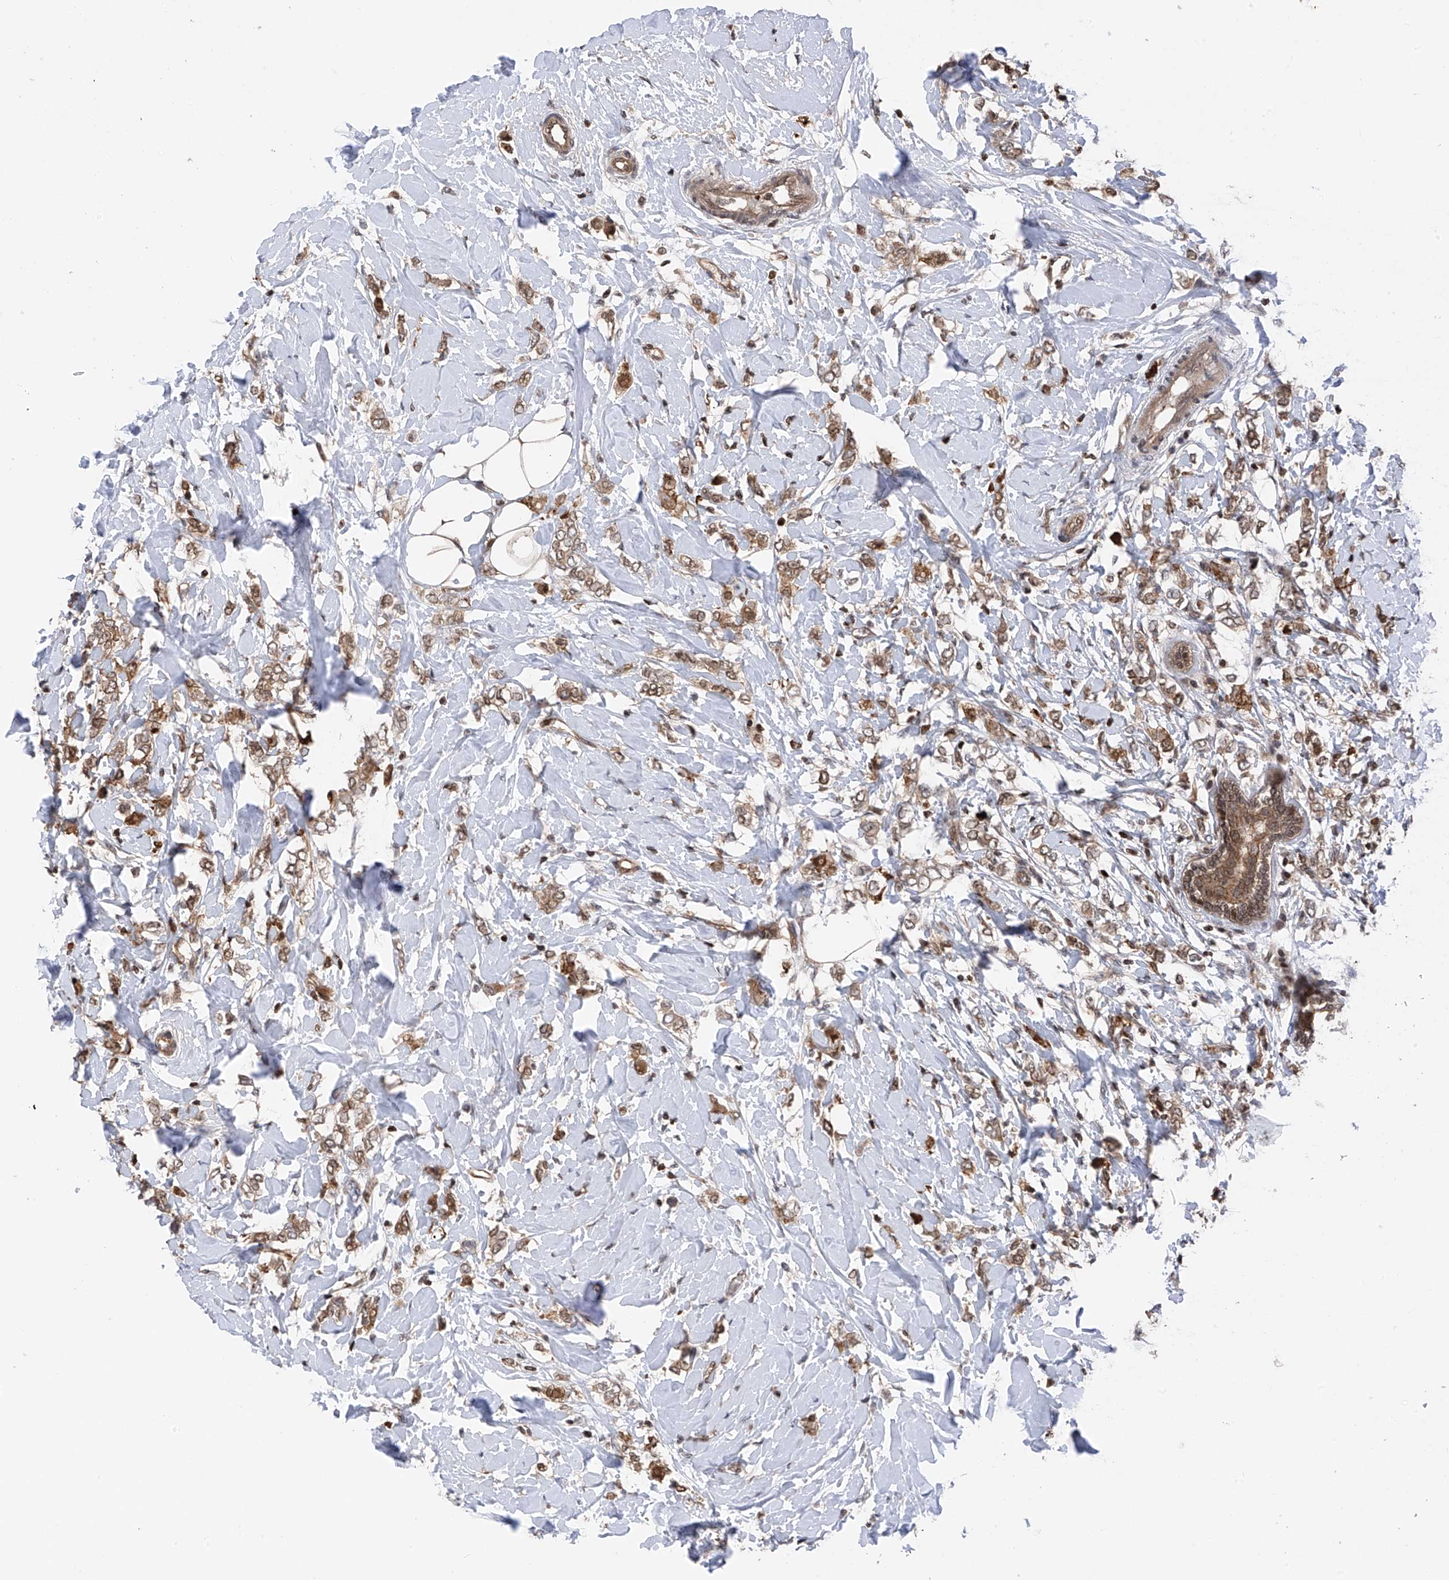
{"staining": {"intensity": "moderate", "quantity": ">75%", "location": "cytoplasmic/membranous,nuclear"}, "tissue": "breast cancer", "cell_type": "Tumor cells", "image_type": "cancer", "snomed": [{"axis": "morphology", "description": "Normal tissue, NOS"}, {"axis": "morphology", "description": "Lobular carcinoma"}, {"axis": "topography", "description": "Breast"}], "caption": "DAB immunohistochemical staining of human breast cancer exhibits moderate cytoplasmic/membranous and nuclear protein expression in approximately >75% of tumor cells.", "gene": "DNAJC9", "patient": {"sex": "female", "age": 47}}